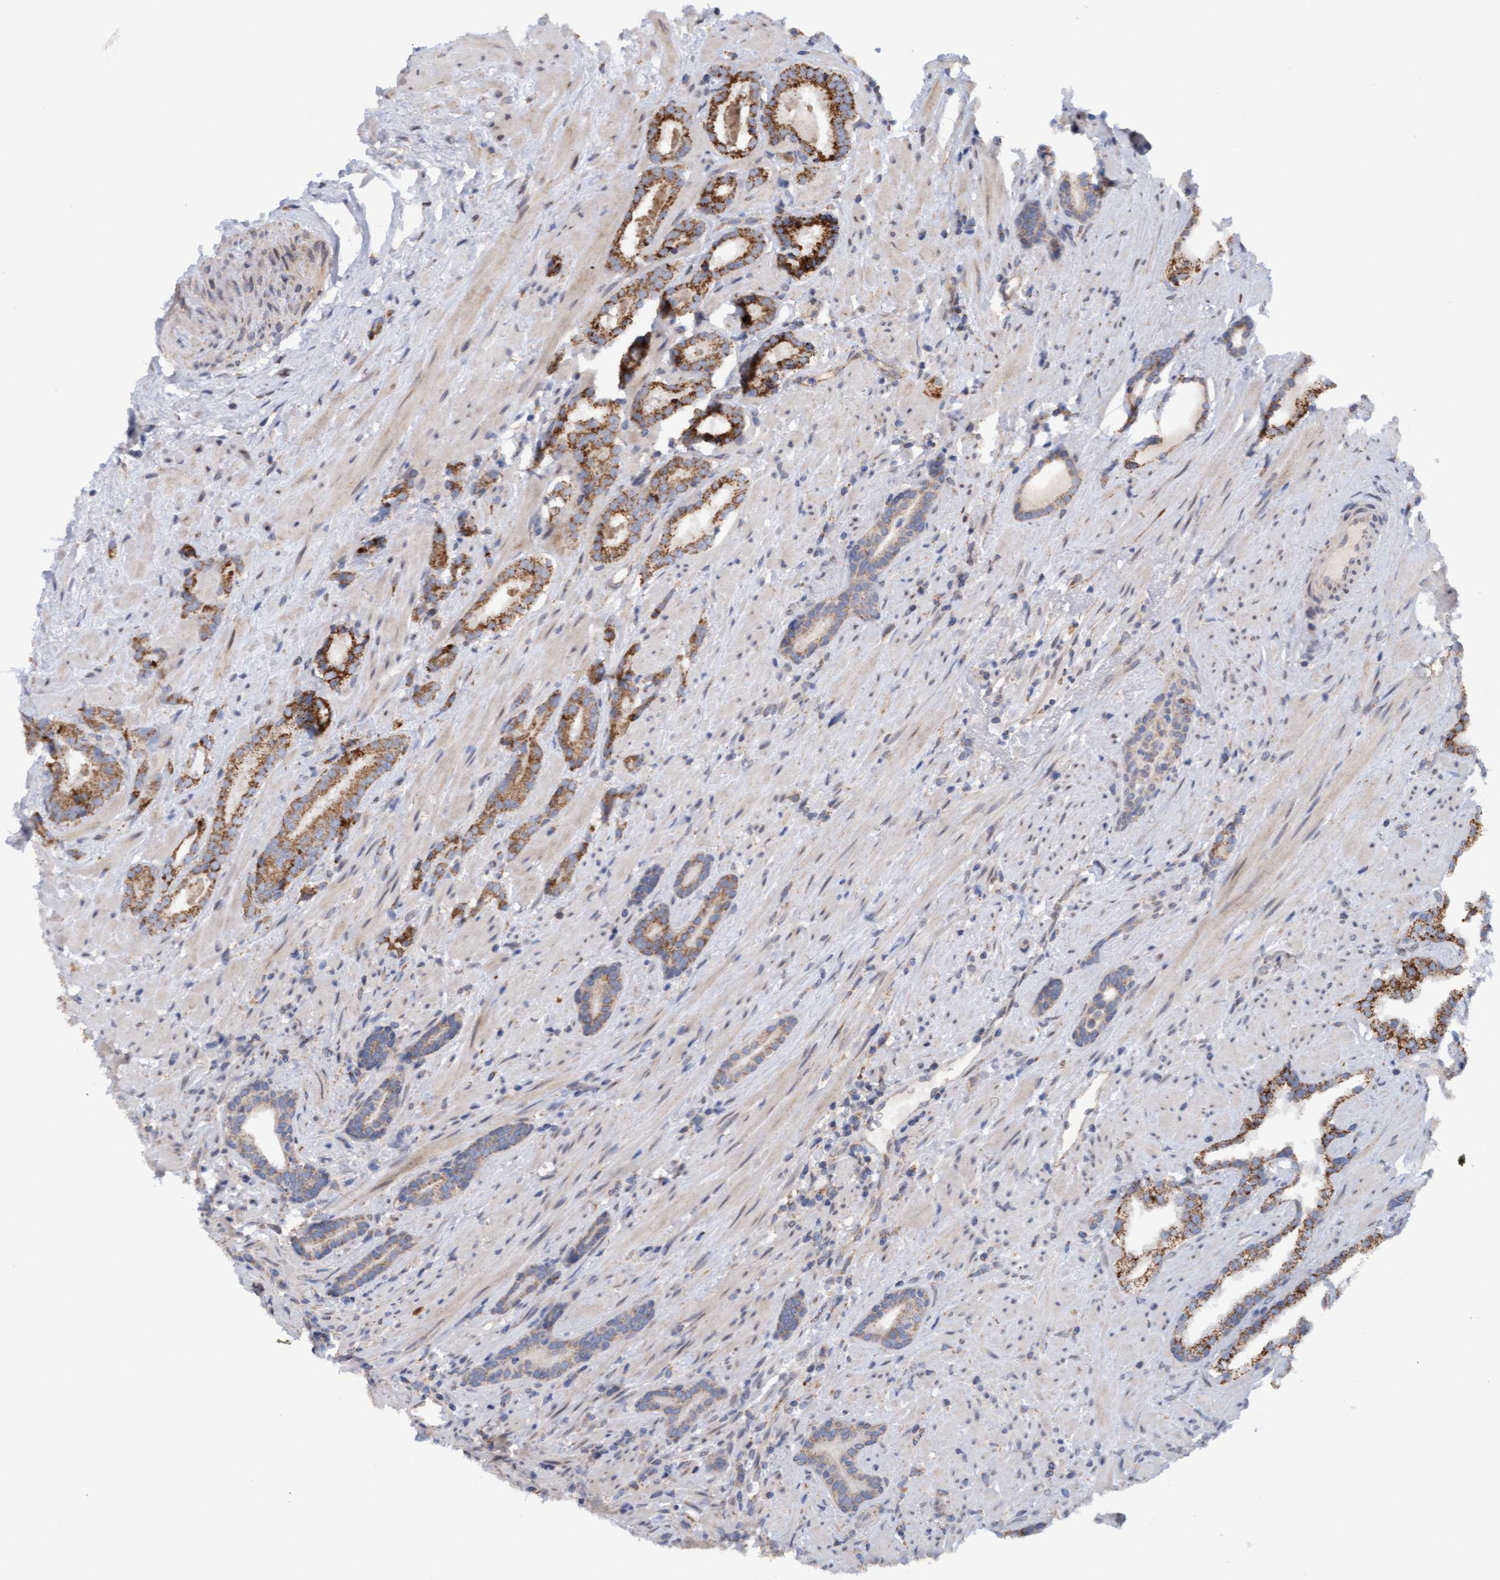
{"staining": {"intensity": "moderate", "quantity": ">75%", "location": "cytoplasmic/membranous"}, "tissue": "prostate cancer", "cell_type": "Tumor cells", "image_type": "cancer", "snomed": [{"axis": "morphology", "description": "Adenocarcinoma, High grade"}, {"axis": "topography", "description": "Prostate"}], "caption": "The photomicrograph displays a brown stain indicating the presence of a protein in the cytoplasmic/membranous of tumor cells in high-grade adenocarcinoma (prostate).", "gene": "MGLL", "patient": {"sex": "male", "age": 71}}